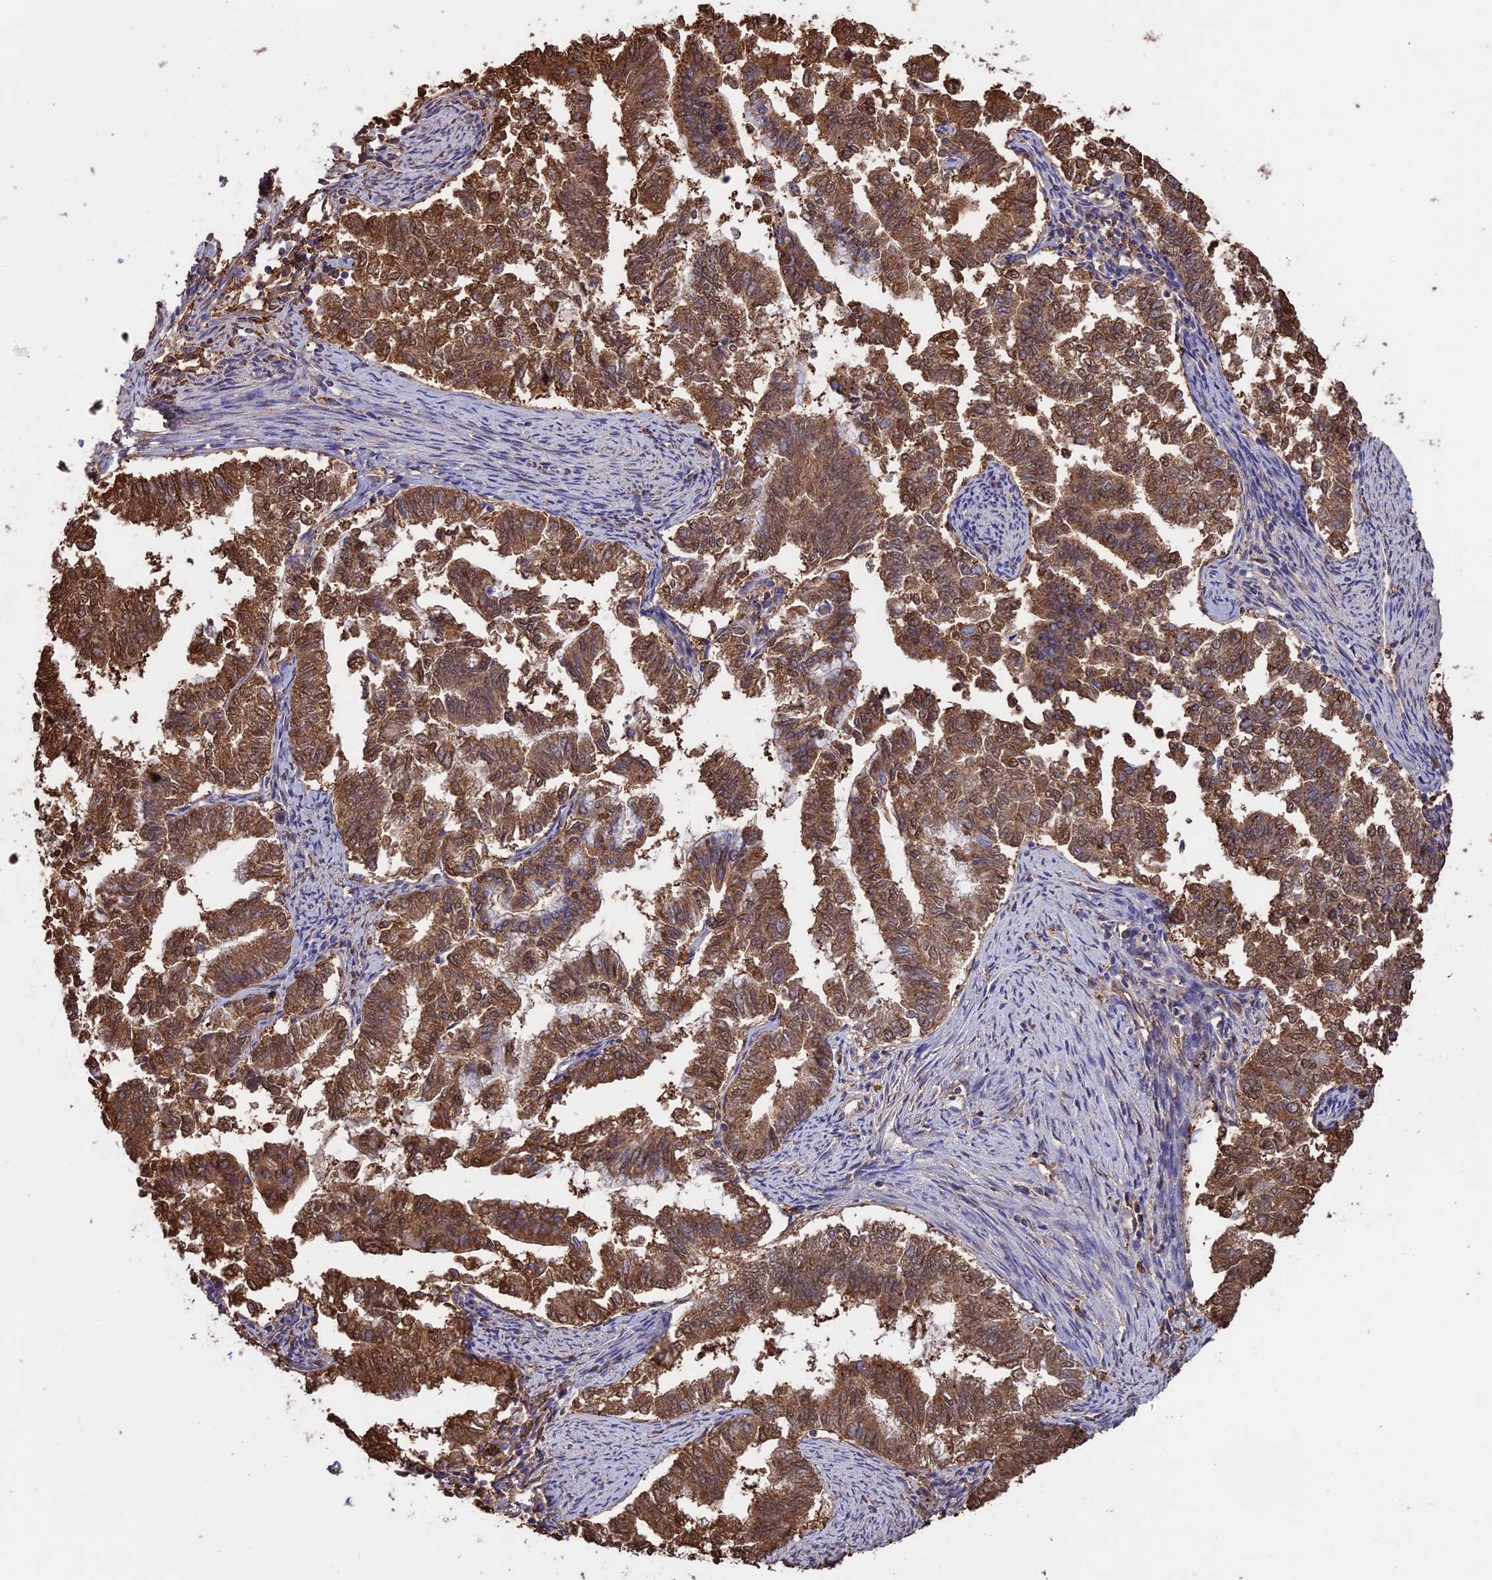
{"staining": {"intensity": "strong", "quantity": ">75%", "location": "cytoplasmic/membranous,nuclear"}, "tissue": "endometrial cancer", "cell_type": "Tumor cells", "image_type": "cancer", "snomed": [{"axis": "morphology", "description": "Adenocarcinoma, NOS"}, {"axis": "topography", "description": "Endometrium"}], "caption": "Immunohistochemistry (IHC) micrograph of human endometrial cancer stained for a protein (brown), which shows high levels of strong cytoplasmic/membranous and nuclear expression in approximately >75% of tumor cells.", "gene": "ARHGAP19", "patient": {"sex": "female", "age": 79}}